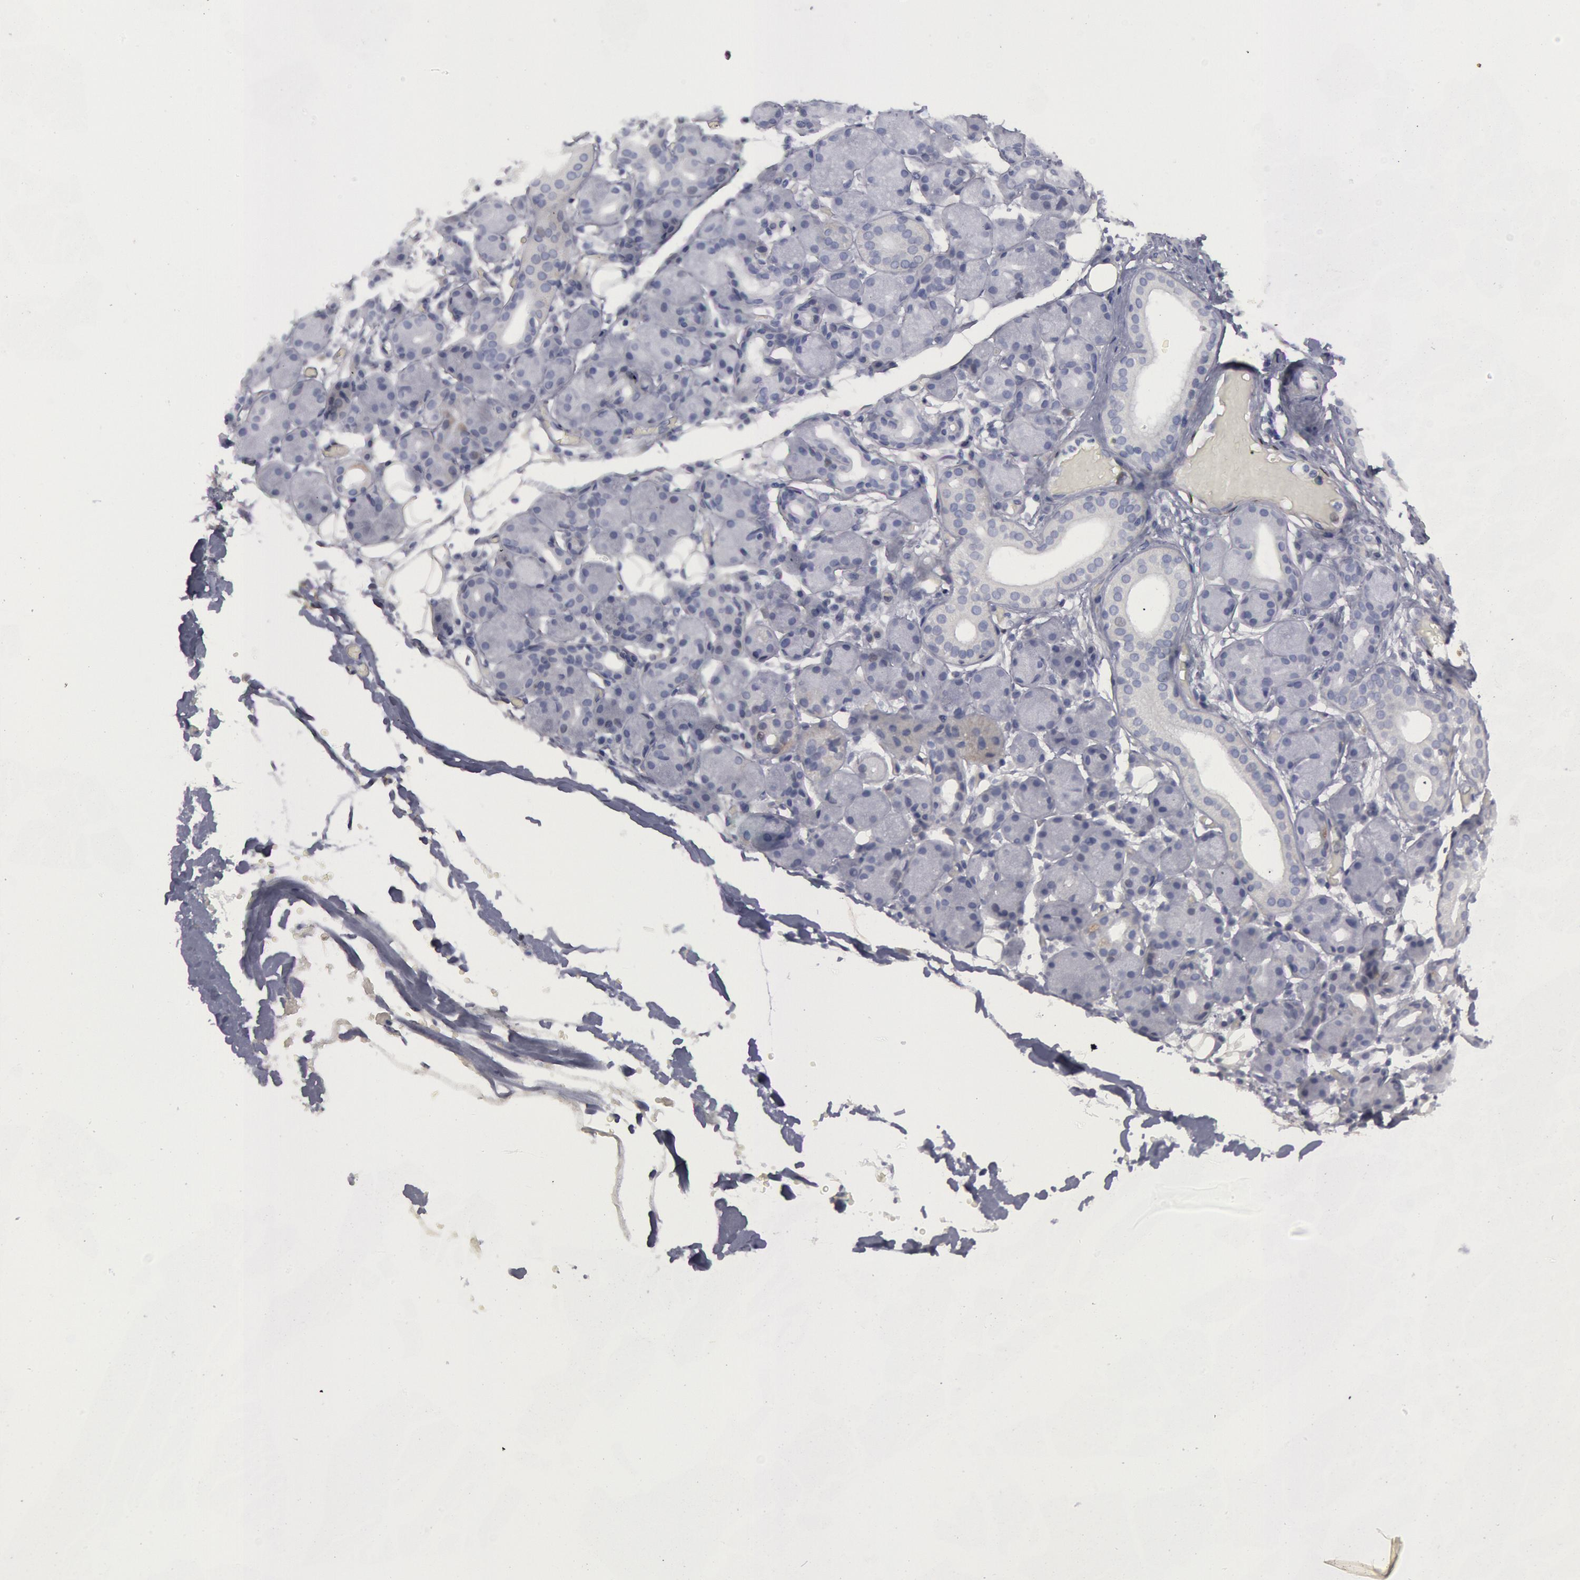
{"staining": {"intensity": "negative", "quantity": "none", "location": "none"}, "tissue": "salivary gland", "cell_type": "Glandular cells", "image_type": "normal", "snomed": [{"axis": "morphology", "description": "Normal tissue, NOS"}, {"axis": "topography", "description": "Salivary gland"}, {"axis": "topography", "description": "Peripheral nerve tissue"}], "caption": "DAB immunohistochemical staining of unremarkable human salivary gland demonstrates no significant positivity in glandular cells. The staining is performed using DAB (3,3'-diaminobenzidine) brown chromogen with nuclei counter-stained in using hematoxylin.", "gene": "FHL1", "patient": {"sex": "male", "age": 62}}